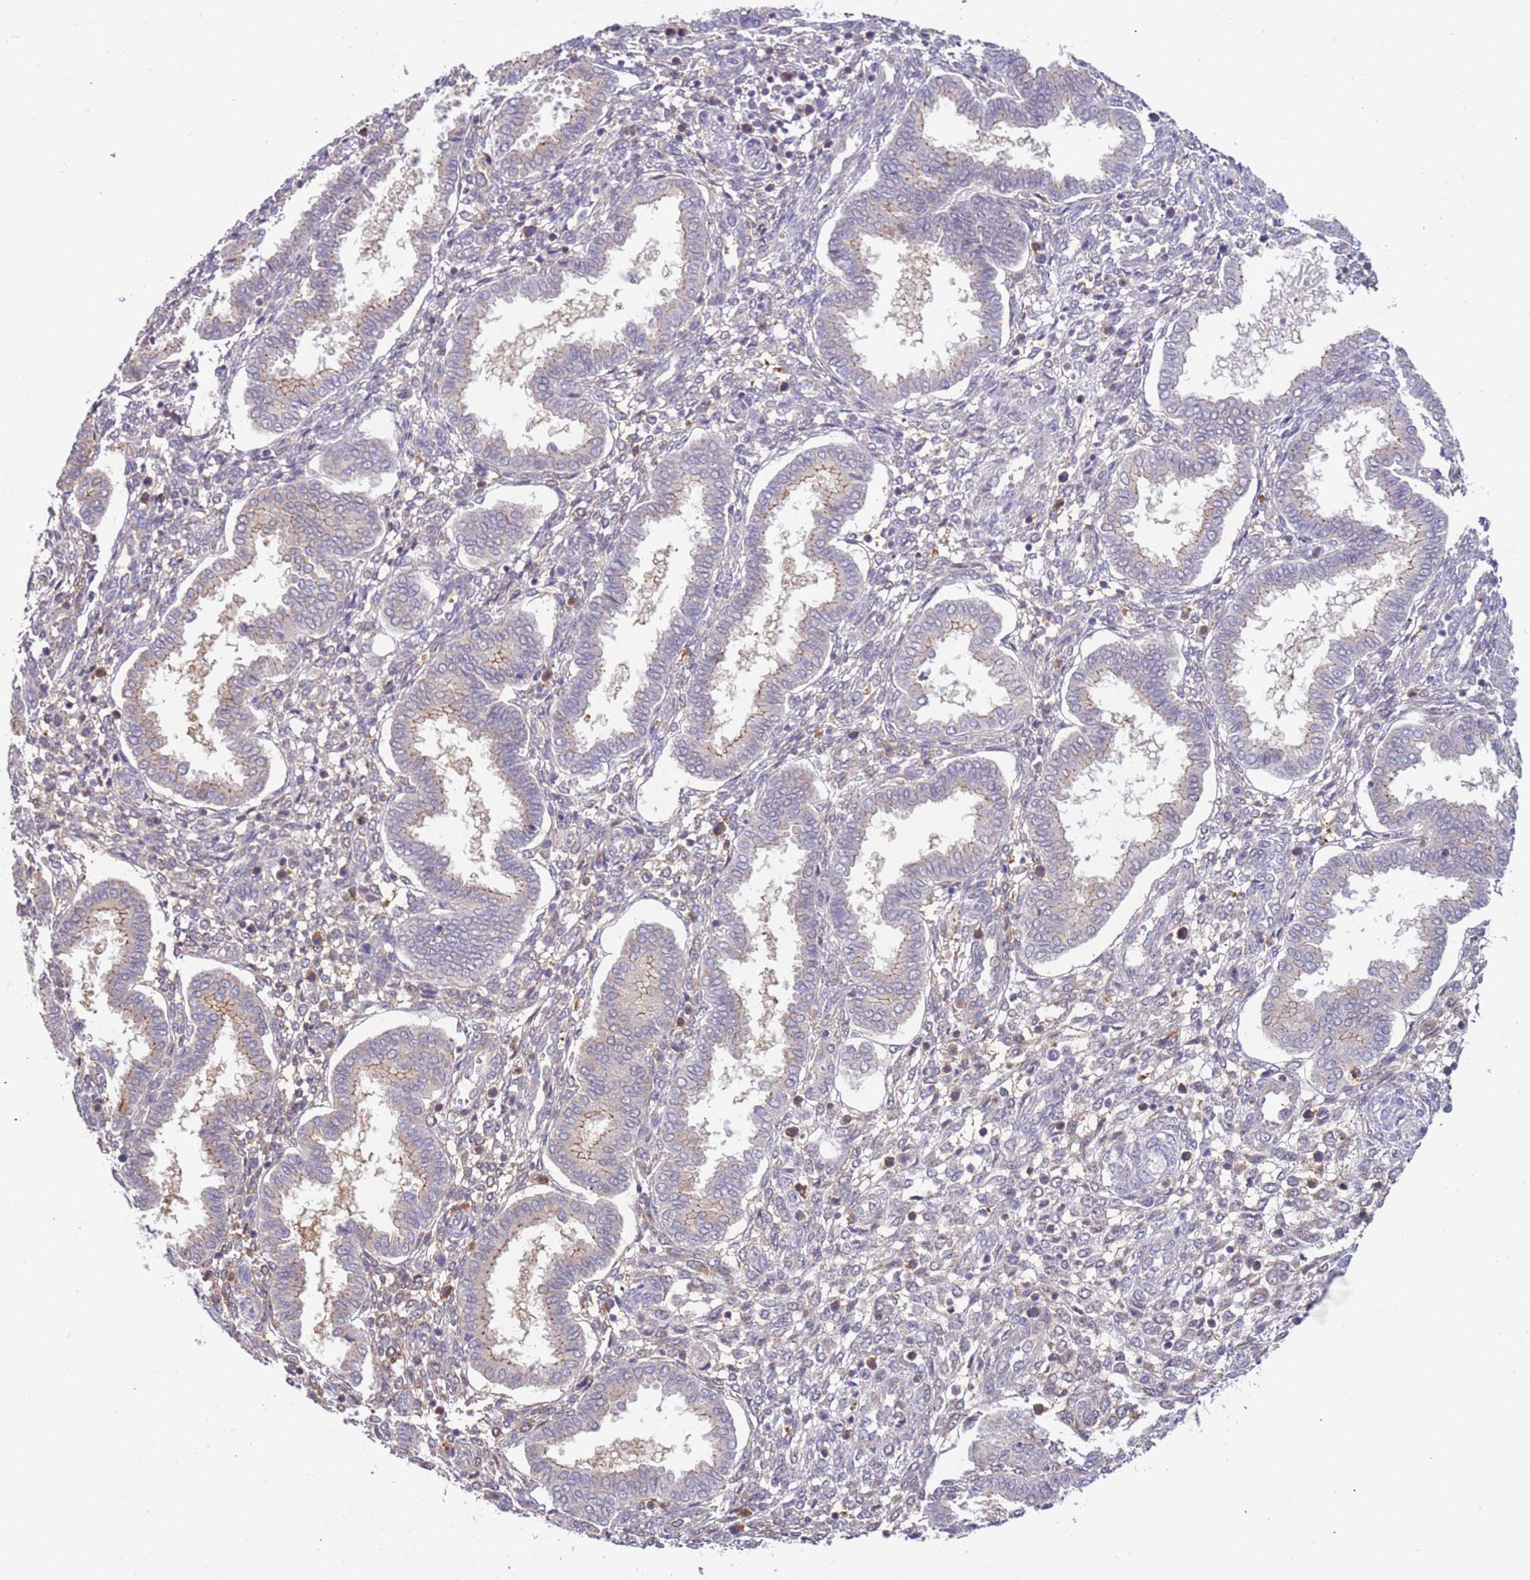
{"staining": {"intensity": "negative", "quantity": "none", "location": "none"}, "tissue": "endometrium", "cell_type": "Cells in endometrial stroma", "image_type": "normal", "snomed": [{"axis": "morphology", "description": "Normal tissue, NOS"}, {"axis": "topography", "description": "Endometrium"}], "caption": "Immunohistochemistry micrograph of normal endometrium stained for a protein (brown), which exhibits no positivity in cells in endometrial stroma.", "gene": "STIP1", "patient": {"sex": "female", "age": 24}}